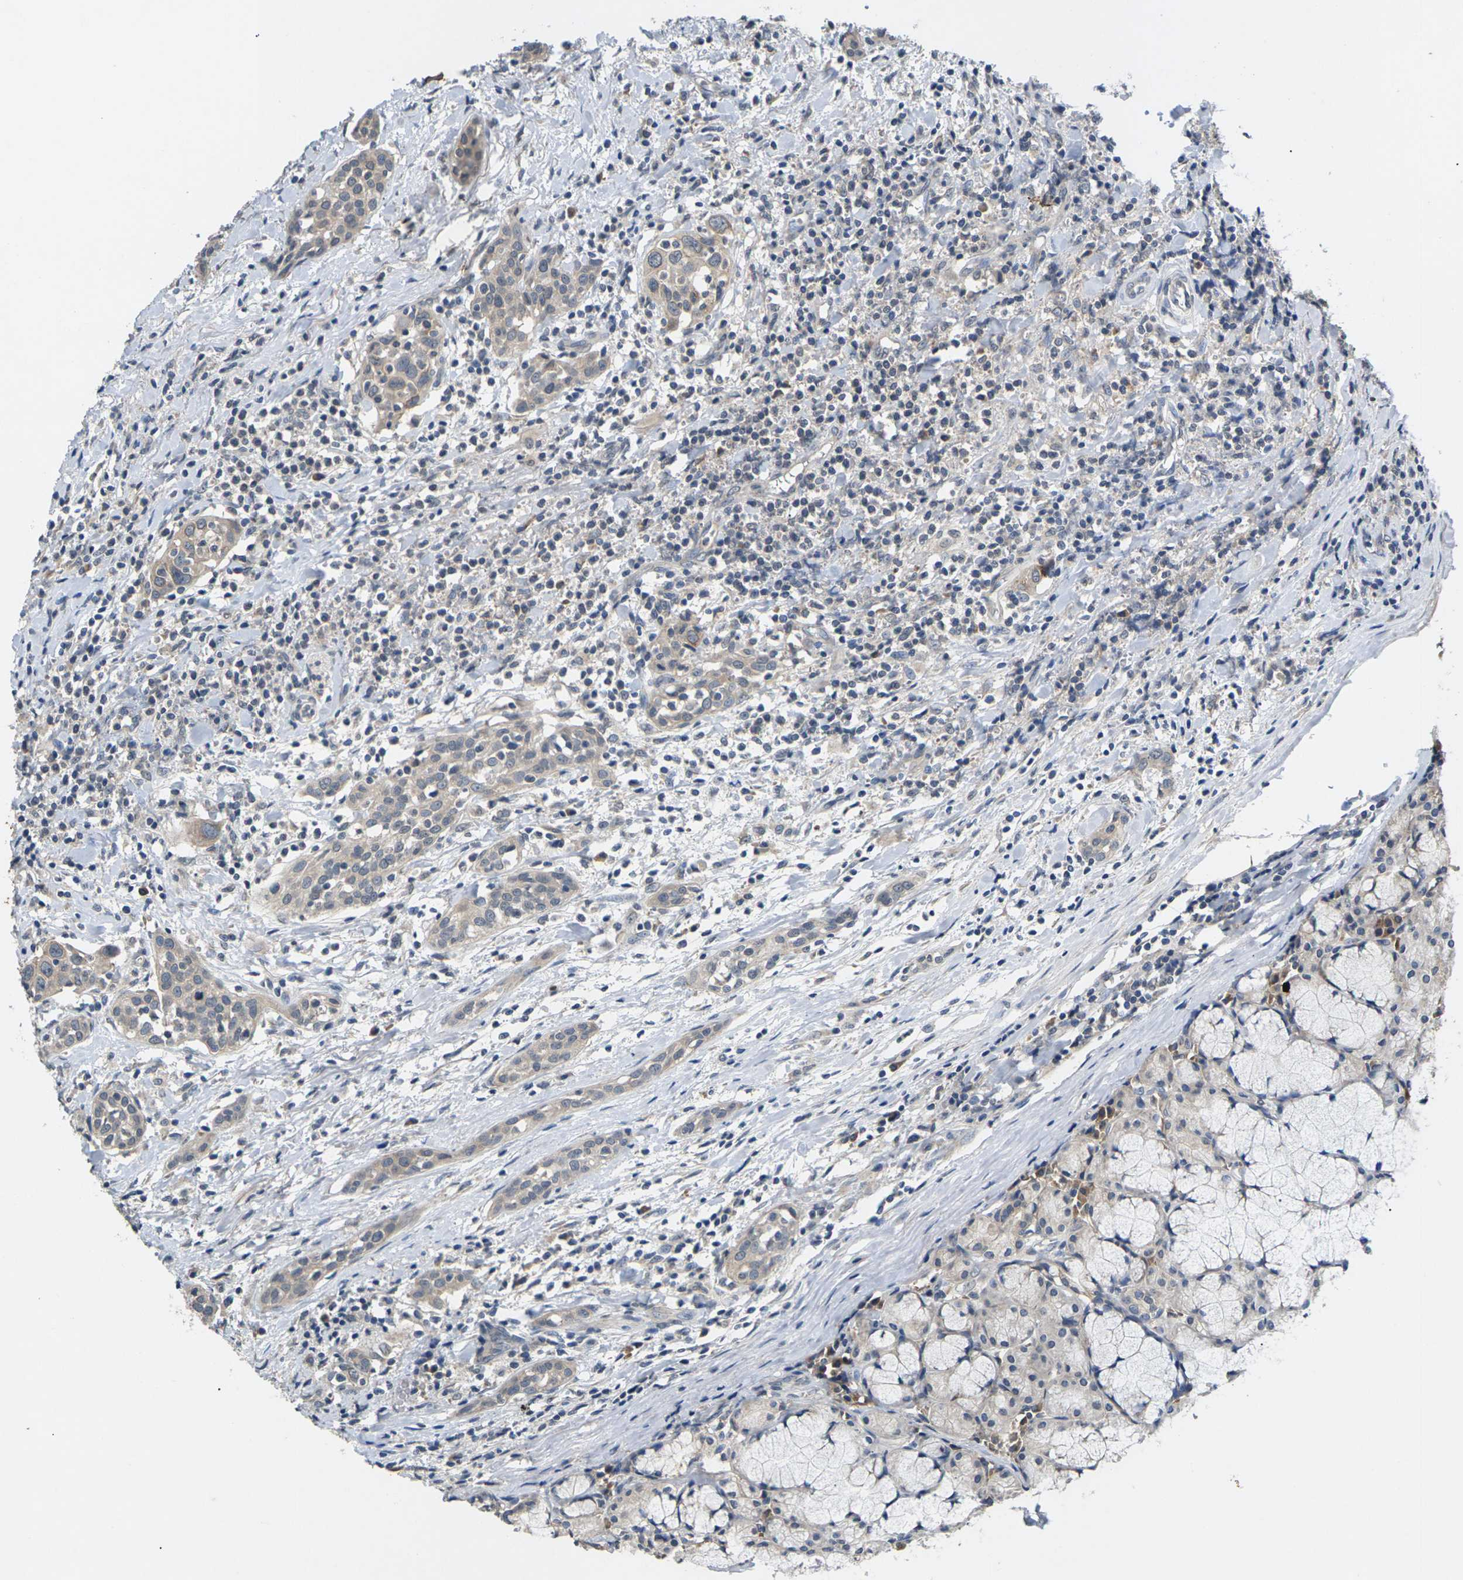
{"staining": {"intensity": "weak", "quantity": ">75%", "location": "cytoplasmic/membranous"}, "tissue": "head and neck cancer", "cell_type": "Tumor cells", "image_type": "cancer", "snomed": [{"axis": "morphology", "description": "Squamous cell carcinoma, NOS"}, {"axis": "topography", "description": "Oral tissue"}, {"axis": "topography", "description": "Head-Neck"}], "caption": "Immunohistochemistry of human head and neck cancer (squamous cell carcinoma) displays low levels of weak cytoplasmic/membranous expression in approximately >75% of tumor cells.", "gene": "SLC2A2", "patient": {"sex": "female", "age": 50}}